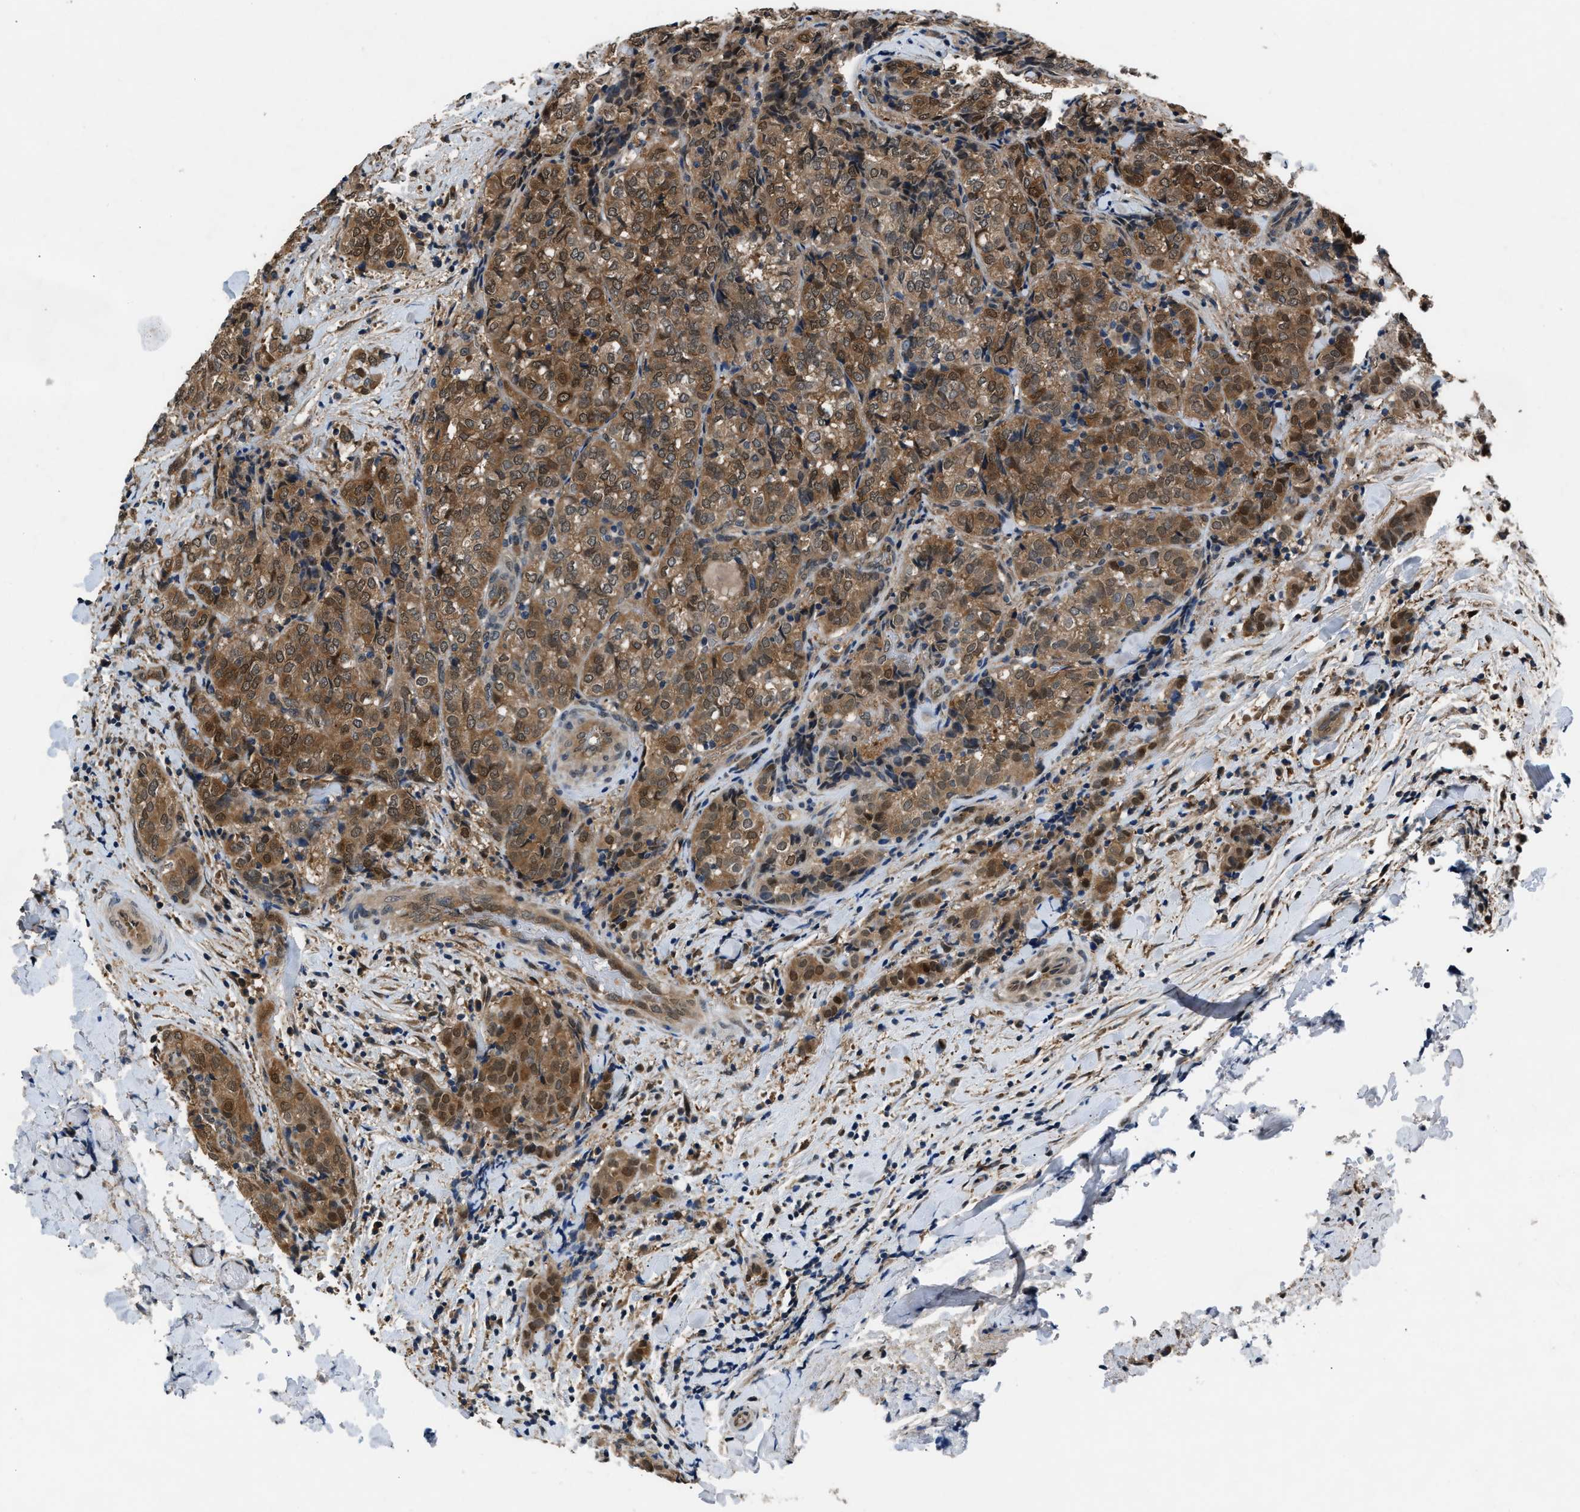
{"staining": {"intensity": "moderate", "quantity": ">75%", "location": "cytoplasmic/membranous"}, "tissue": "thyroid cancer", "cell_type": "Tumor cells", "image_type": "cancer", "snomed": [{"axis": "morphology", "description": "Normal tissue, NOS"}, {"axis": "morphology", "description": "Papillary adenocarcinoma, NOS"}, {"axis": "topography", "description": "Thyroid gland"}], "caption": "There is medium levels of moderate cytoplasmic/membranous expression in tumor cells of thyroid papillary adenocarcinoma, as demonstrated by immunohistochemical staining (brown color).", "gene": "TP53I3", "patient": {"sex": "female", "age": 30}}